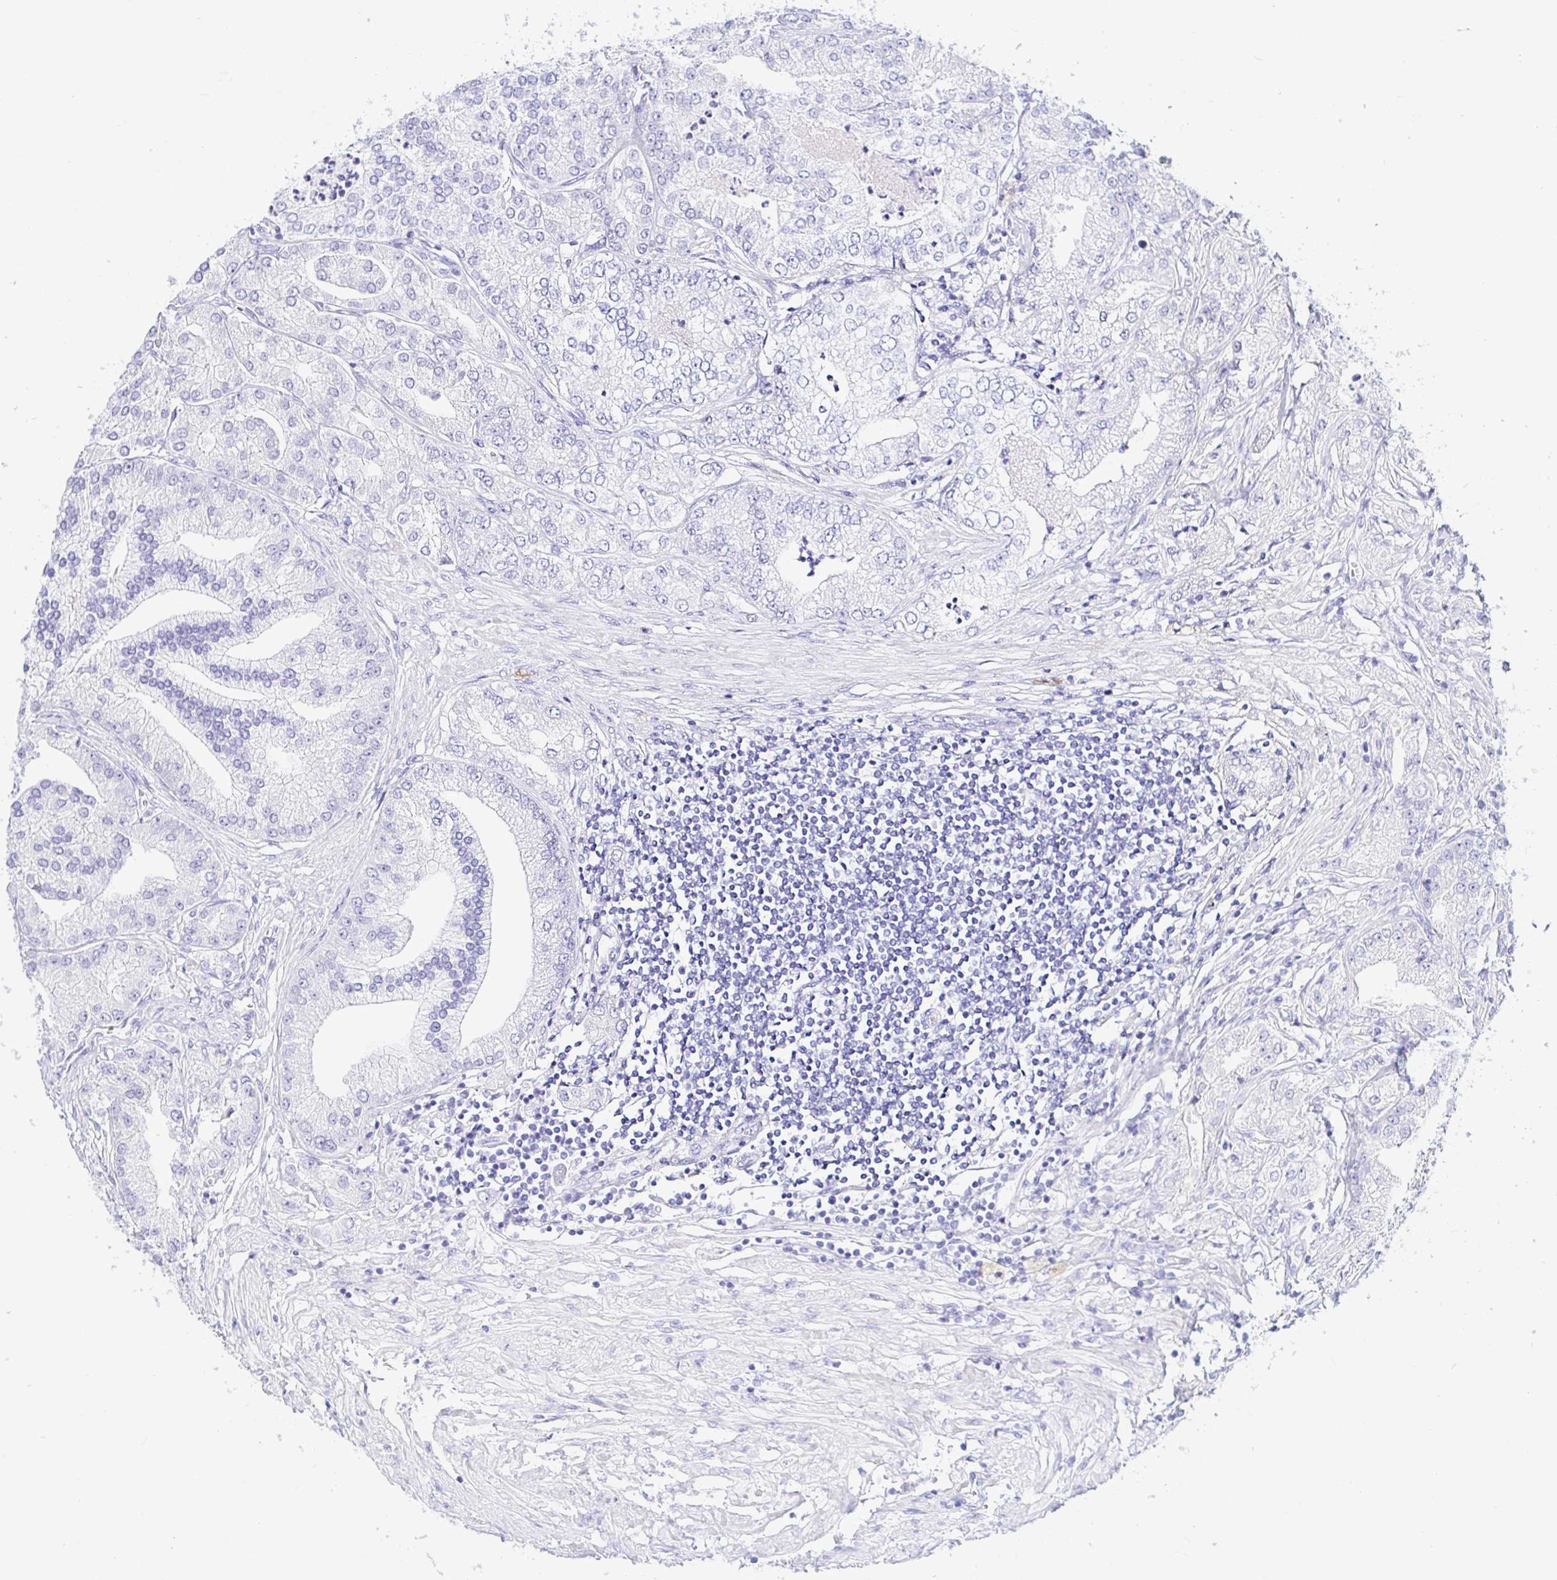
{"staining": {"intensity": "negative", "quantity": "none", "location": "none"}, "tissue": "prostate cancer", "cell_type": "Tumor cells", "image_type": "cancer", "snomed": [{"axis": "morphology", "description": "Adenocarcinoma, High grade"}, {"axis": "topography", "description": "Prostate"}], "caption": "Tumor cells show no significant protein positivity in prostate cancer.", "gene": "PINLYP", "patient": {"sex": "male", "age": 61}}